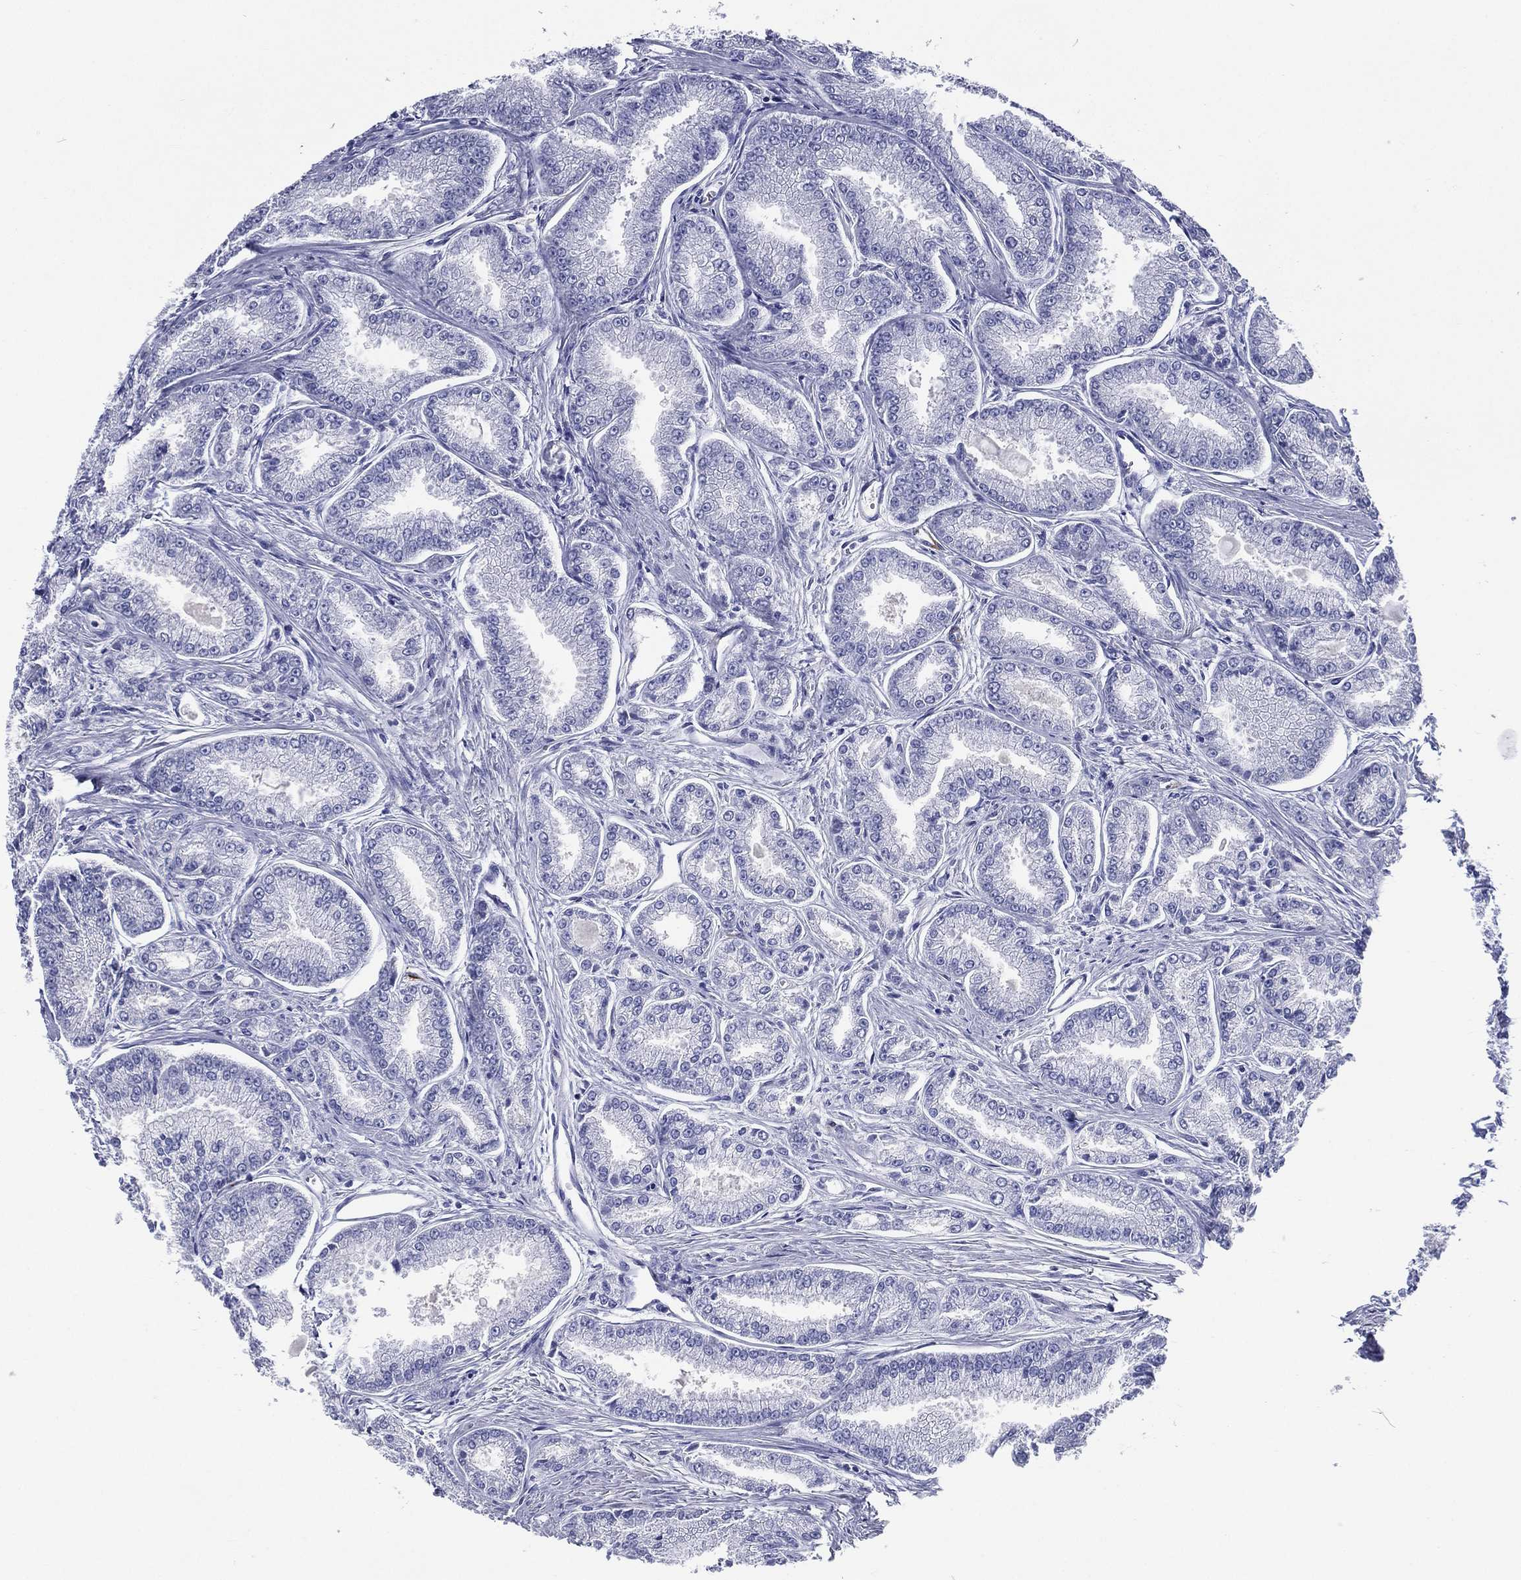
{"staining": {"intensity": "negative", "quantity": "none", "location": "none"}, "tissue": "prostate cancer", "cell_type": "Tumor cells", "image_type": "cancer", "snomed": [{"axis": "morphology", "description": "Adenocarcinoma, NOS"}, {"axis": "morphology", "description": "Adenocarcinoma, High grade"}, {"axis": "topography", "description": "Prostate"}], "caption": "Tumor cells show no significant staining in prostate high-grade adenocarcinoma.", "gene": "ACE2", "patient": {"sex": "male", "age": 70}}